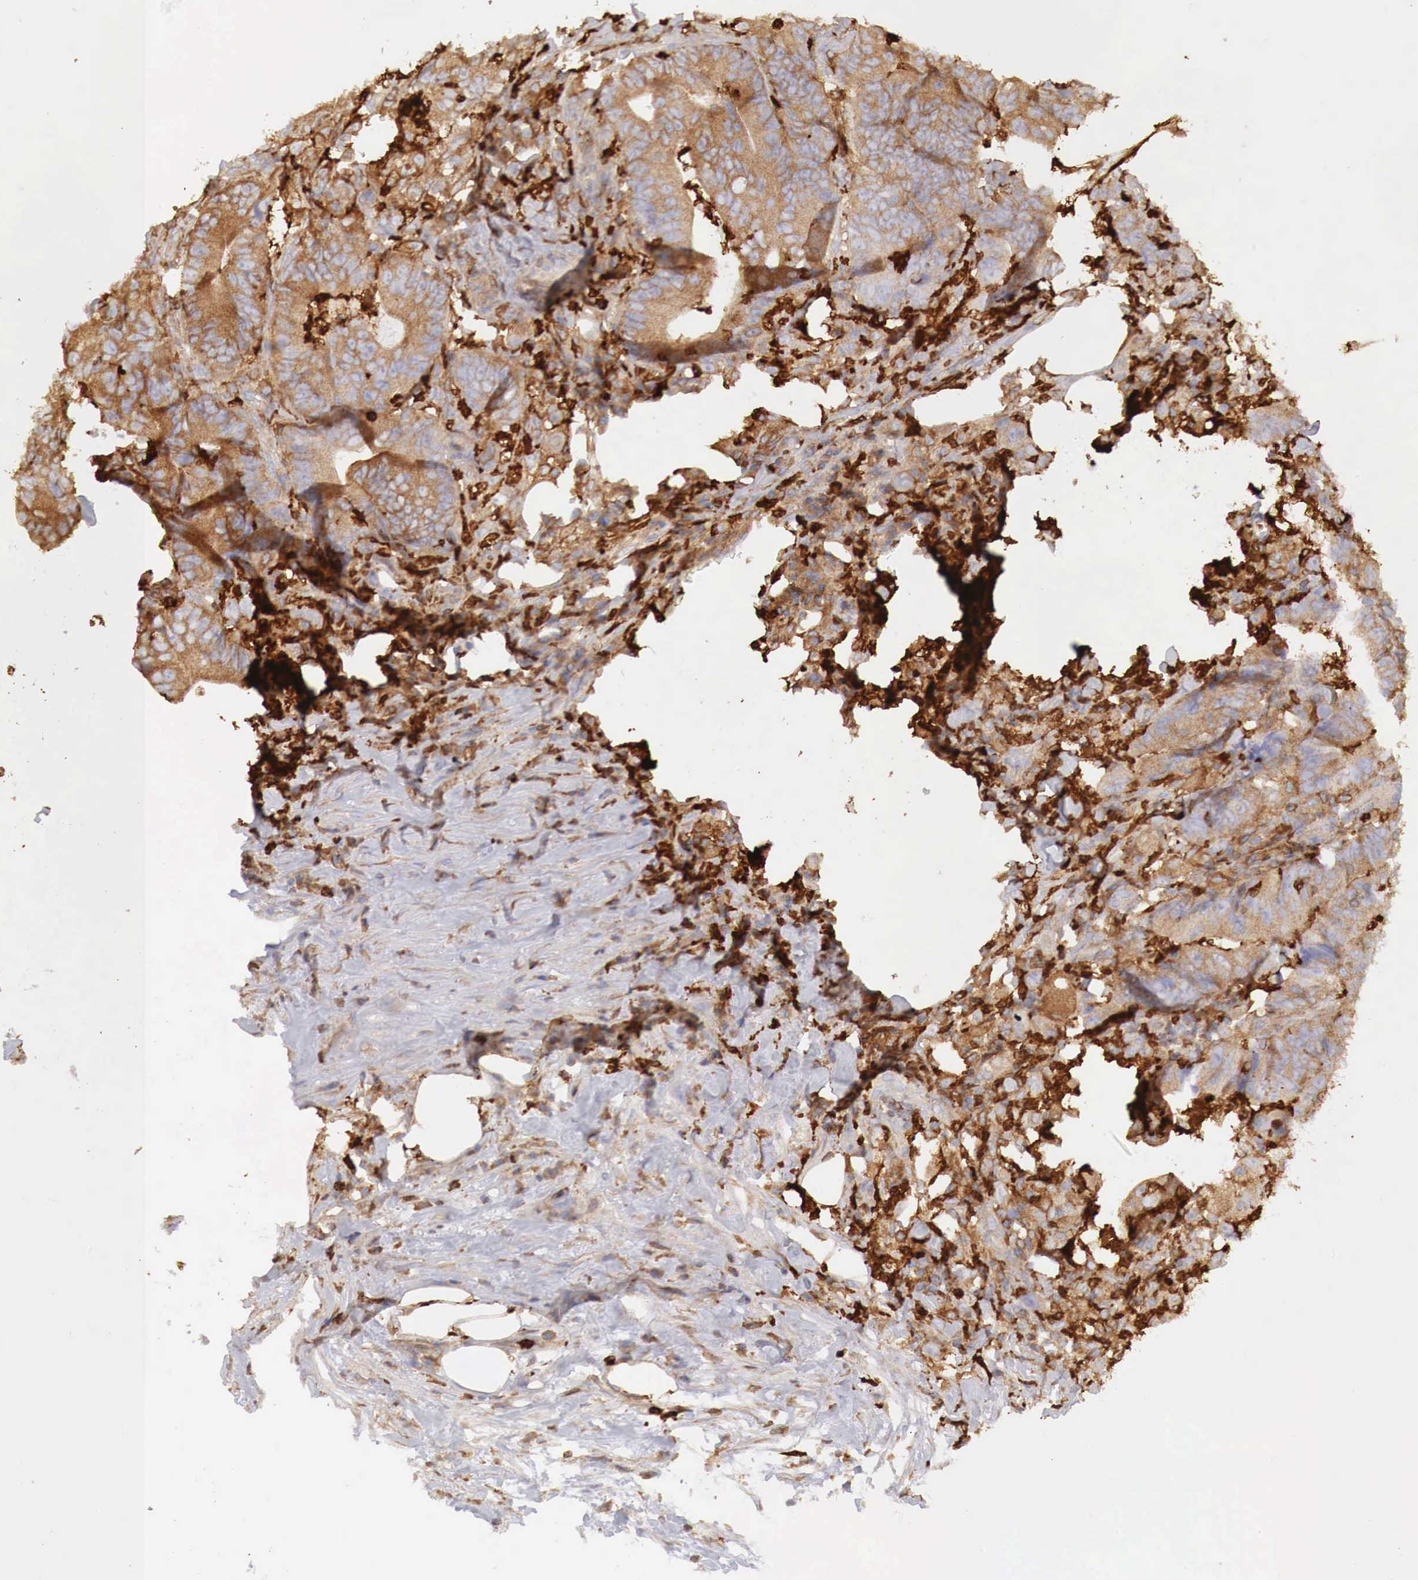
{"staining": {"intensity": "moderate", "quantity": ">75%", "location": "cytoplasmic/membranous"}, "tissue": "colorectal cancer", "cell_type": "Tumor cells", "image_type": "cancer", "snomed": [{"axis": "morphology", "description": "Adenocarcinoma, NOS"}, {"axis": "topography", "description": "Colon"}], "caption": "There is medium levels of moderate cytoplasmic/membranous staining in tumor cells of colorectal cancer, as demonstrated by immunohistochemical staining (brown color).", "gene": "G6PD", "patient": {"sex": "female", "age": 76}}